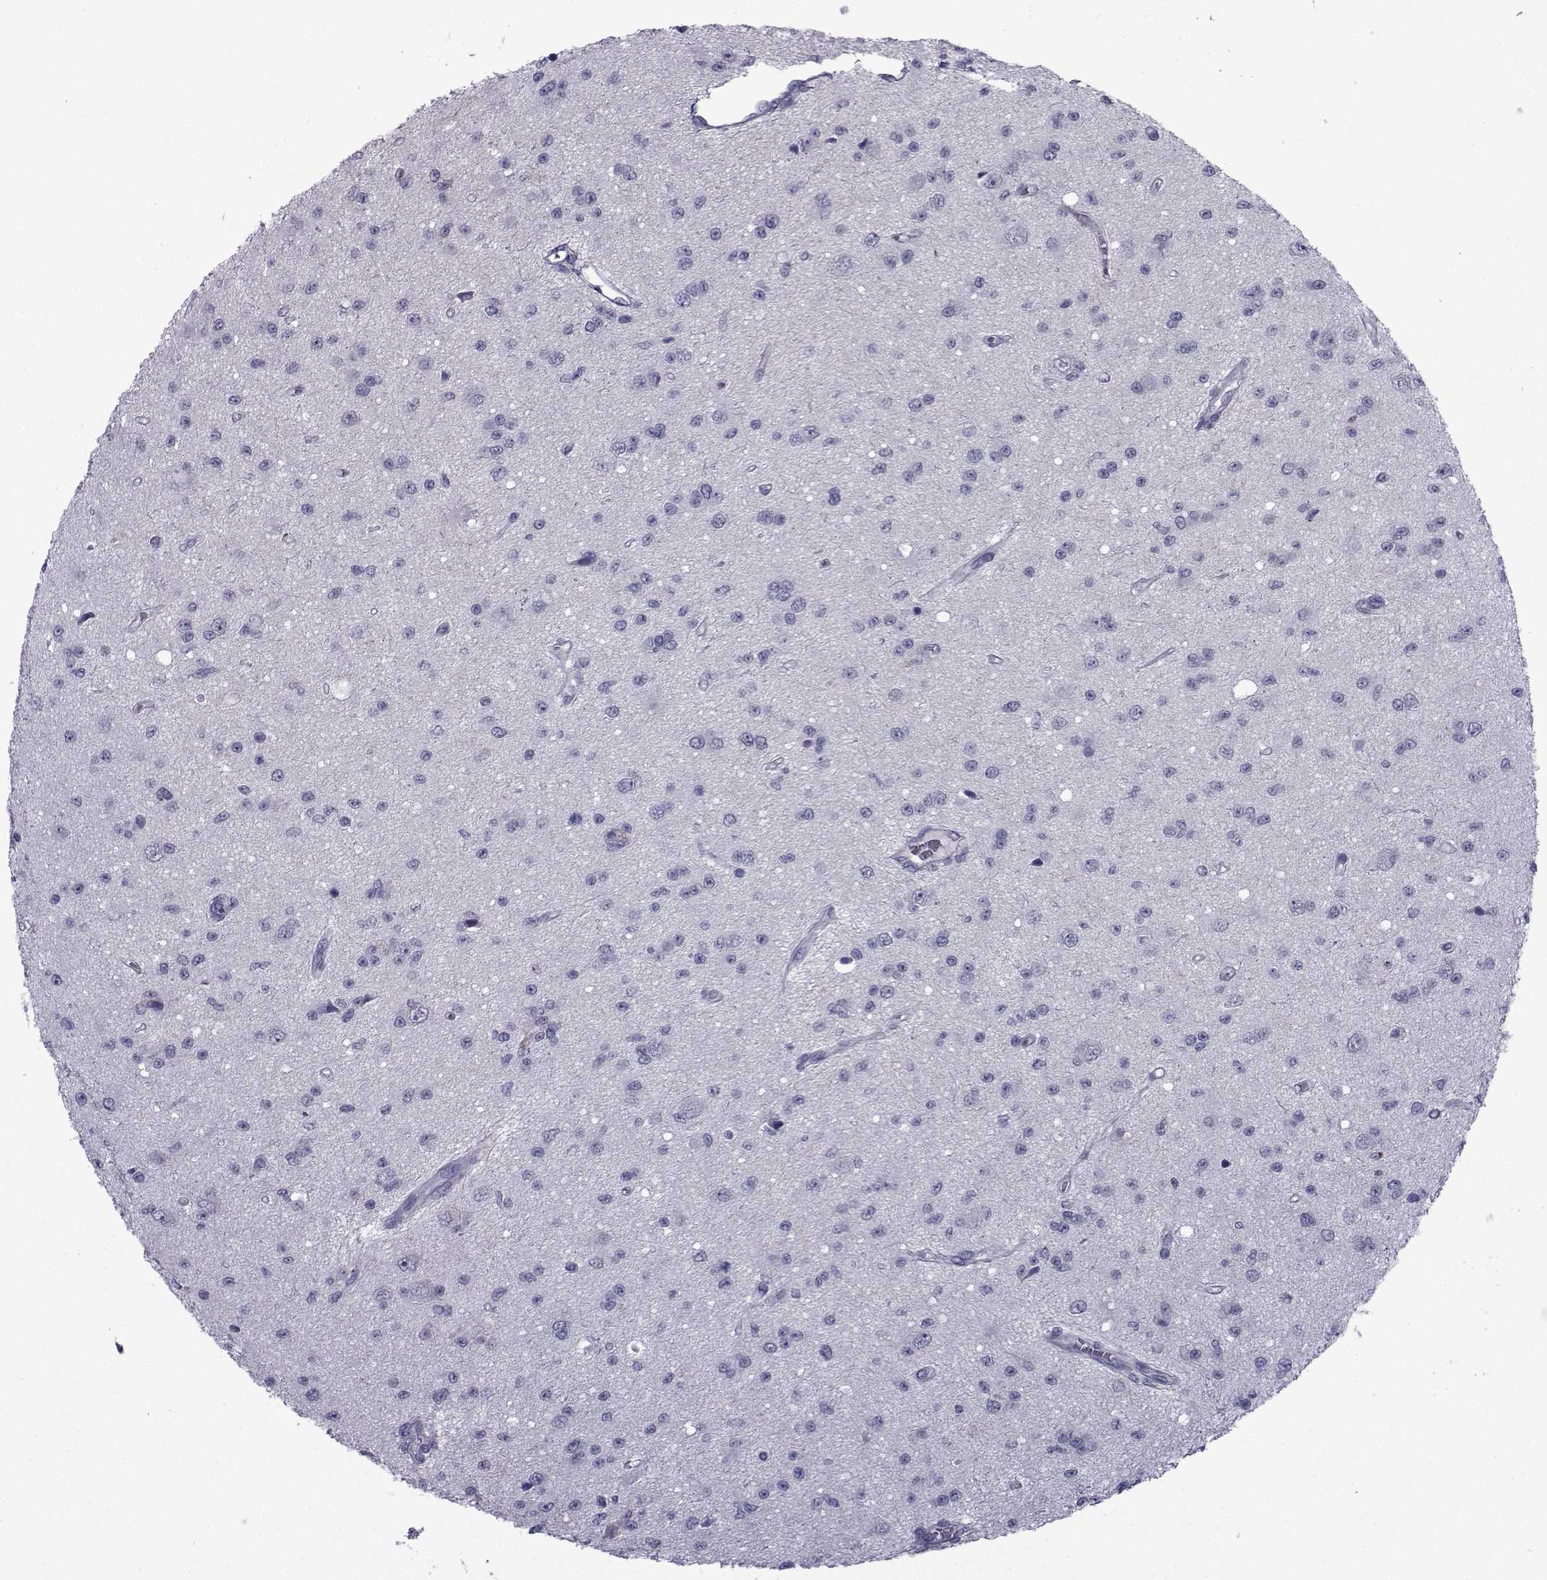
{"staining": {"intensity": "negative", "quantity": "none", "location": "none"}, "tissue": "glioma", "cell_type": "Tumor cells", "image_type": "cancer", "snomed": [{"axis": "morphology", "description": "Glioma, malignant, Low grade"}, {"axis": "topography", "description": "Brain"}], "caption": "High power microscopy photomicrograph of an immunohistochemistry histopathology image of glioma, revealing no significant expression in tumor cells. (Stains: DAB immunohistochemistry (IHC) with hematoxylin counter stain, Microscopy: brightfield microscopy at high magnification).", "gene": "PDE6H", "patient": {"sex": "female", "age": 45}}